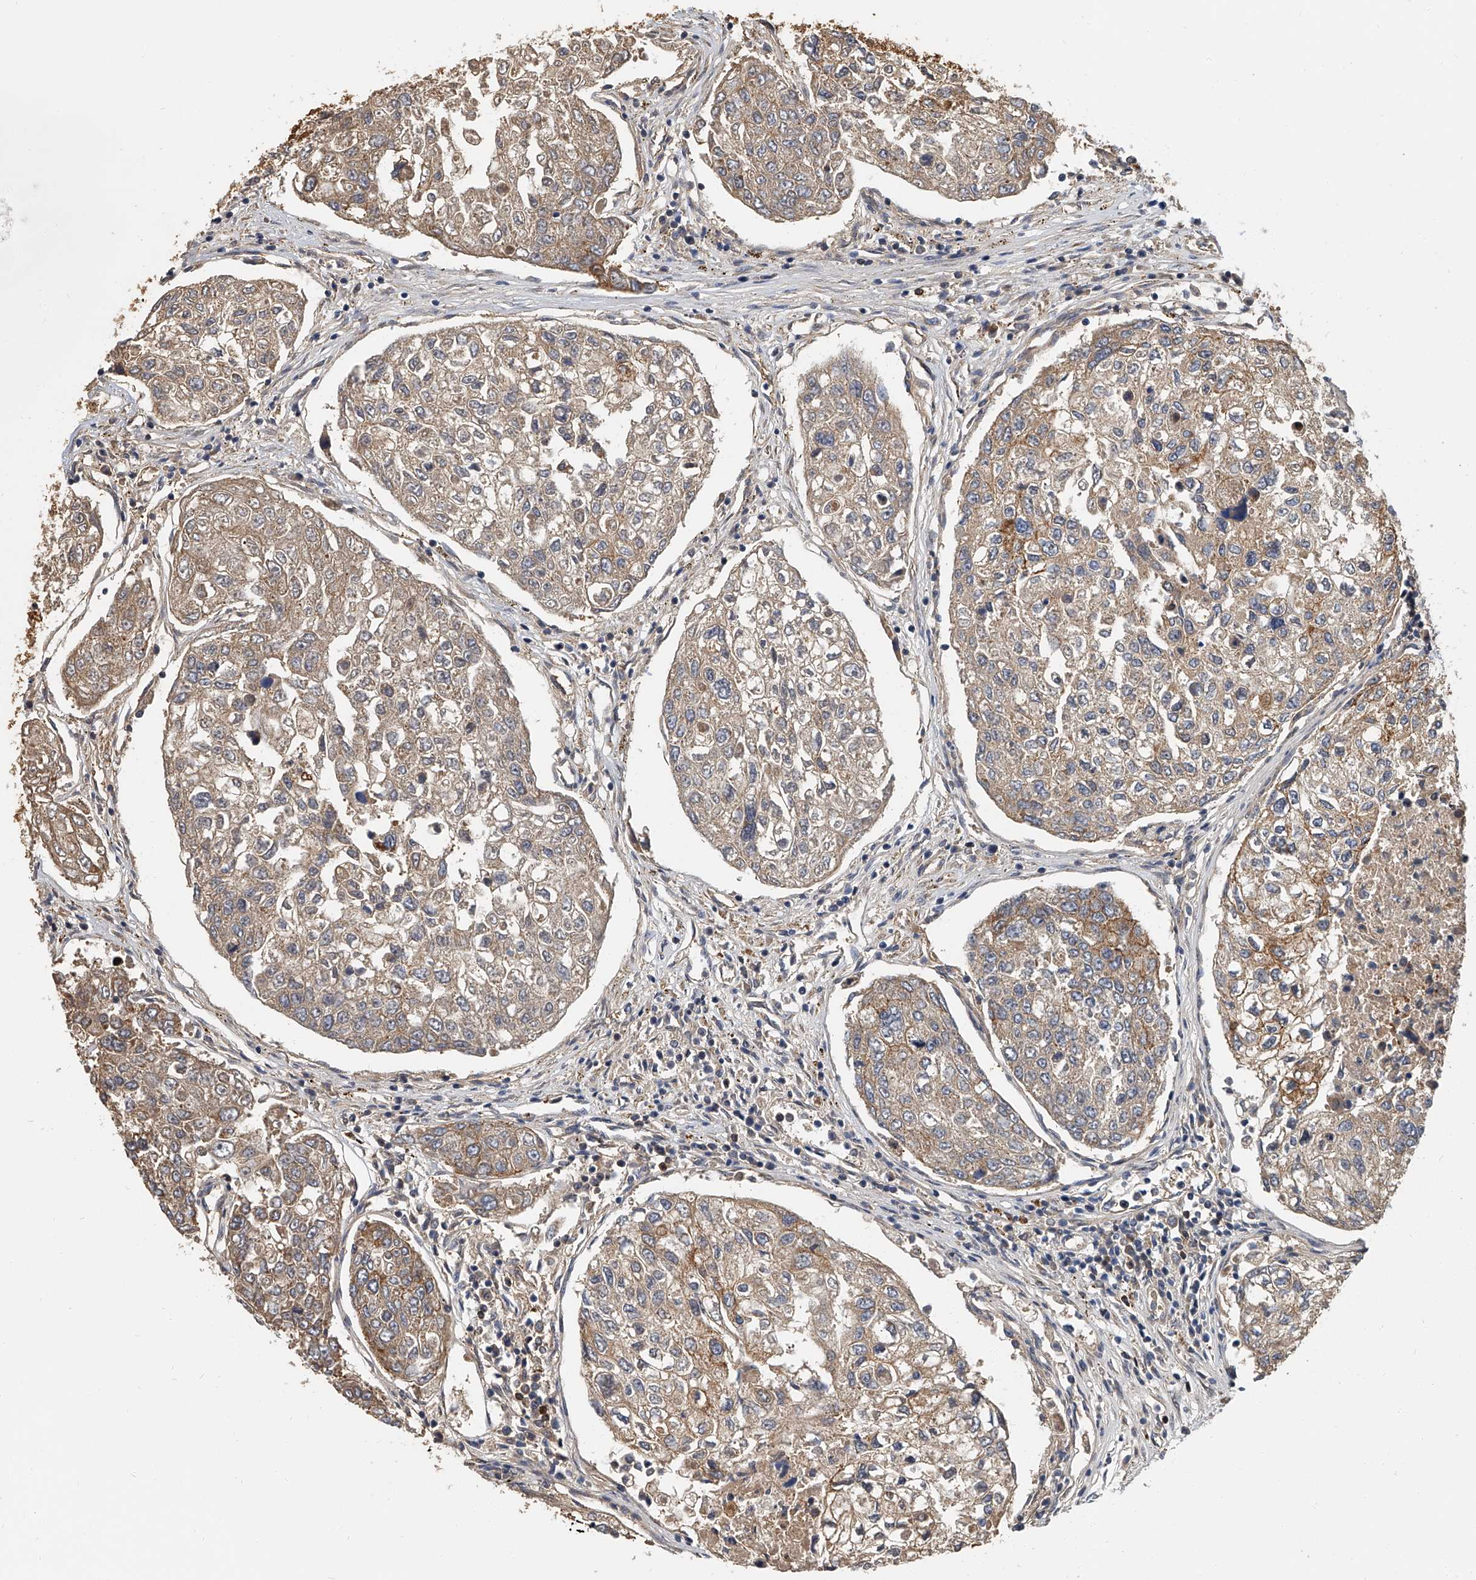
{"staining": {"intensity": "moderate", "quantity": "<25%", "location": "cytoplasmic/membranous"}, "tissue": "urothelial cancer", "cell_type": "Tumor cells", "image_type": "cancer", "snomed": [{"axis": "morphology", "description": "Urothelial carcinoma, High grade"}, {"axis": "topography", "description": "Lymph node"}, {"axis": "topography", "description": "Urinary bladder"}], "caption": "Immunohistochemistry photomicrograph of urothelial cancer stained for a protein (brown), which displays low levels of moderate cytoplasmic/membranous expression in approximately <25% of tumor cells.", "gene": "CD200", "patient": {"sex": "male", "age": 51}}